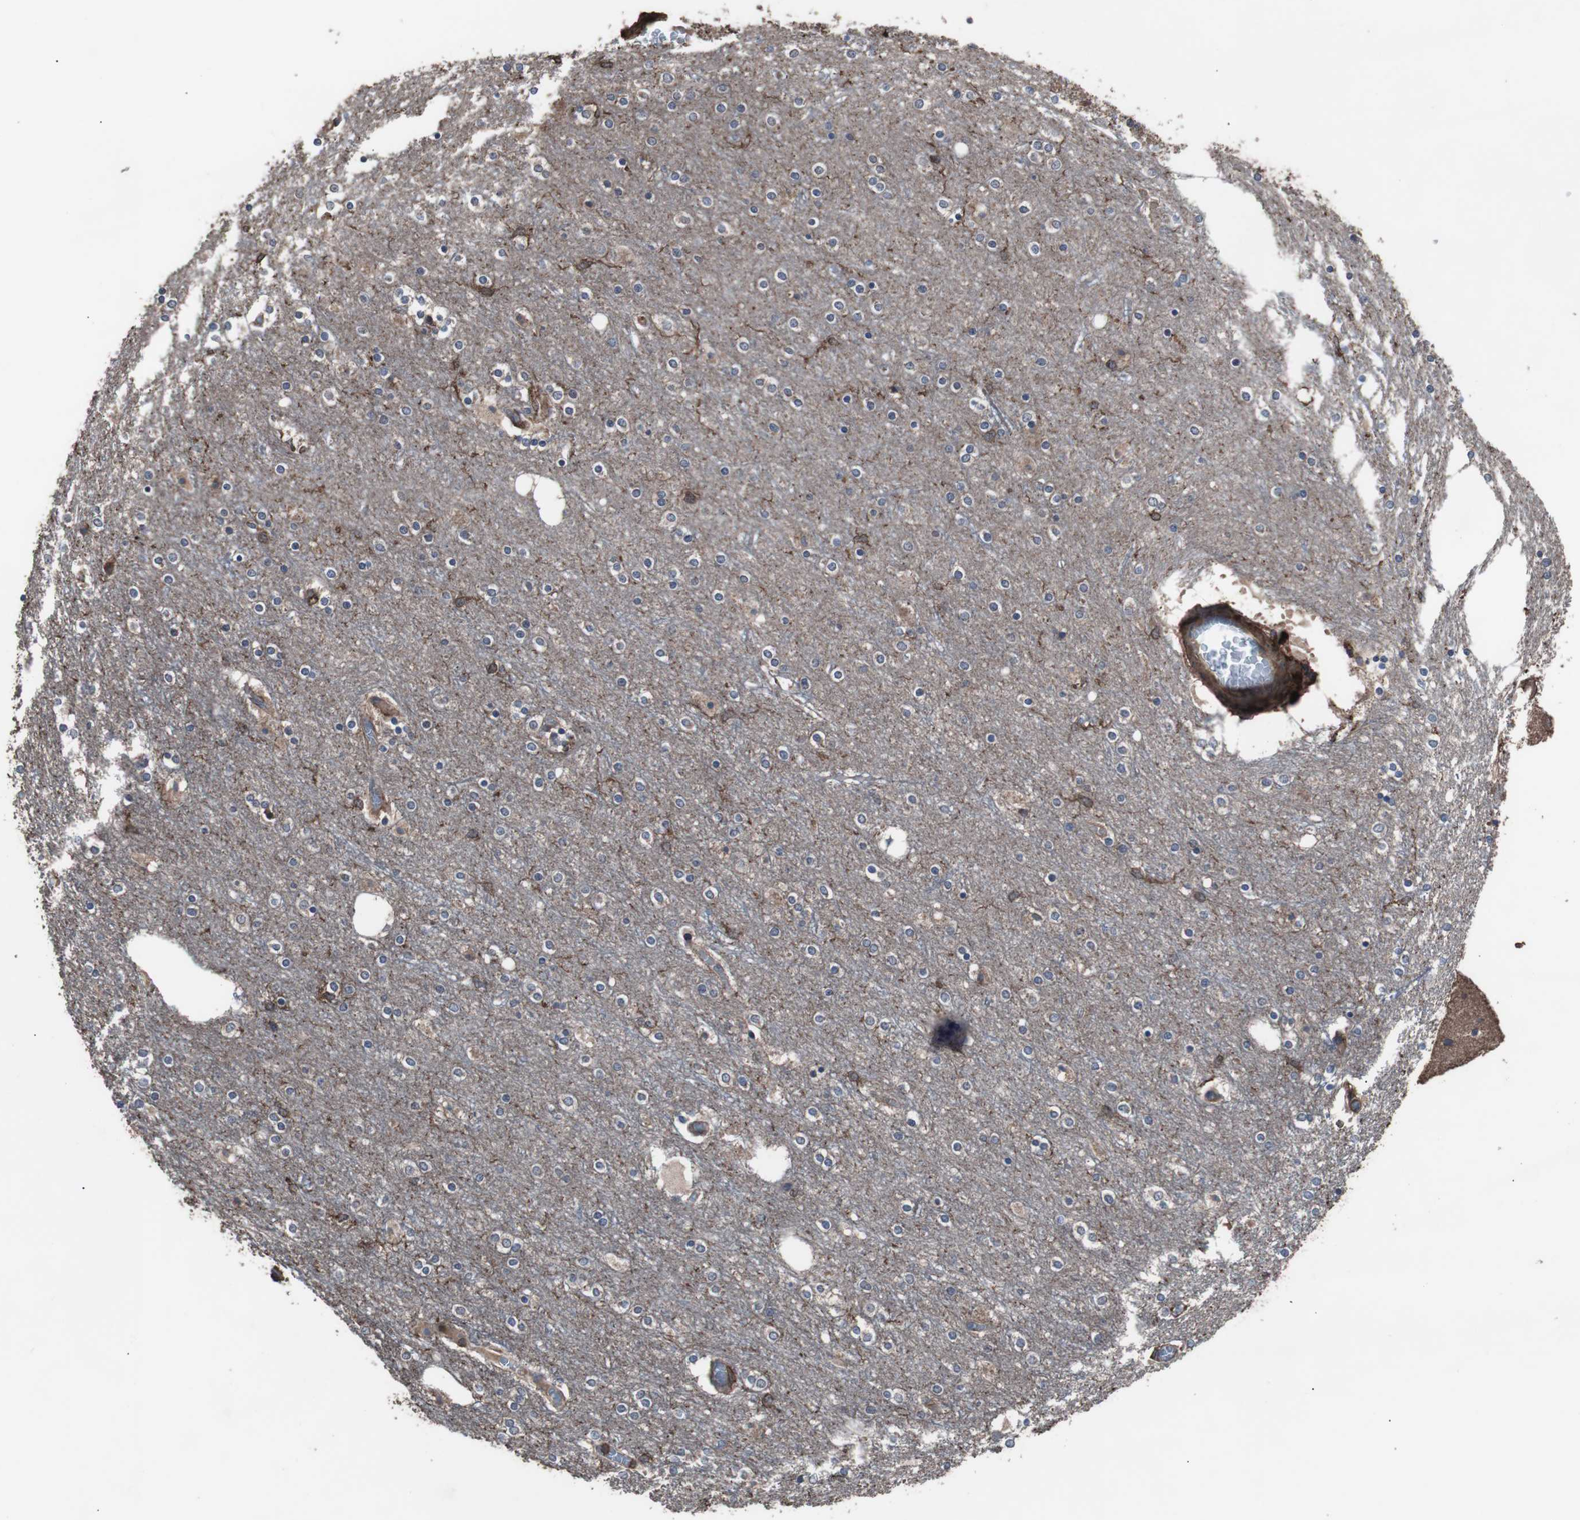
{"staining": {"intensity": "weak", "quantity": "25%-75%", "location": "cytoplasmic/membranous"}, "tissue": "cerebral cortex", "cell_type": "Endothelial cells", "image_type": "normal", "snomed": [{"axis": "morphology", "description": "Normal tissue, NOS"}, {"axis": "topography", "description": "Cerebral cortex"}], "caption": "A brown stain labels weak cytoplasmic/membranous positivity of a protein in endothelial cells of benign cerebral cortex. (IHC, brightfield microscopy, high magnification).", "gene": "COL6A2", "patient": {"sex": "female", "age": 54}}